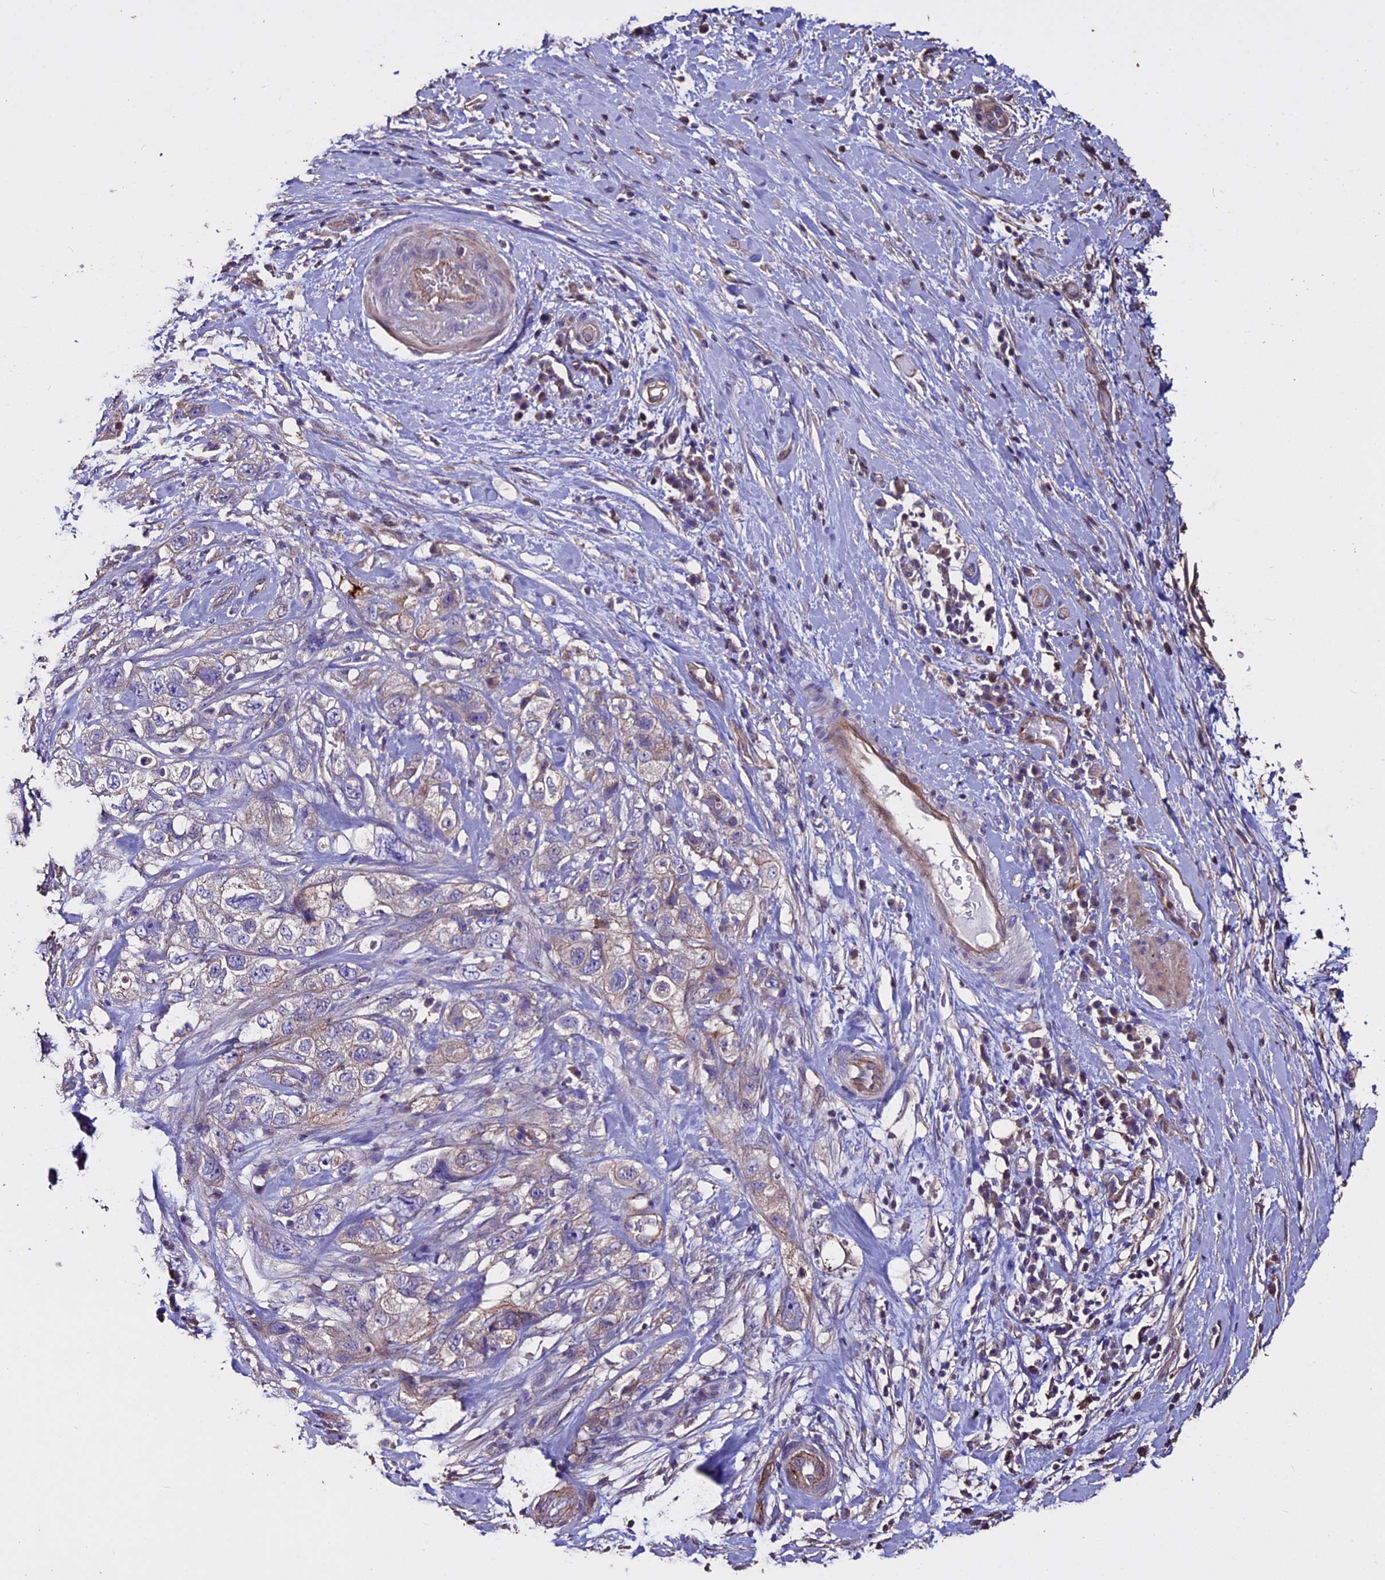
{"staining": {"intensity": "weak", "quantity": "<25%", "location": "cytoplasmic/membranous"}, "tissue": "pancreatic cancer", "cell_type": "Tumor cells", "image_type": "cancer", "snomed": [{"axis": "morphology", "description": "Adenocarcinoma, NOS"}, {"axis": "topography", "description": "Pancreas"}], "caption": "Tumor cells show no significant staining in pancreatic adenocarcinoma.", "gene": "USB1", "patient": {"sex": "female", "age": 73}}